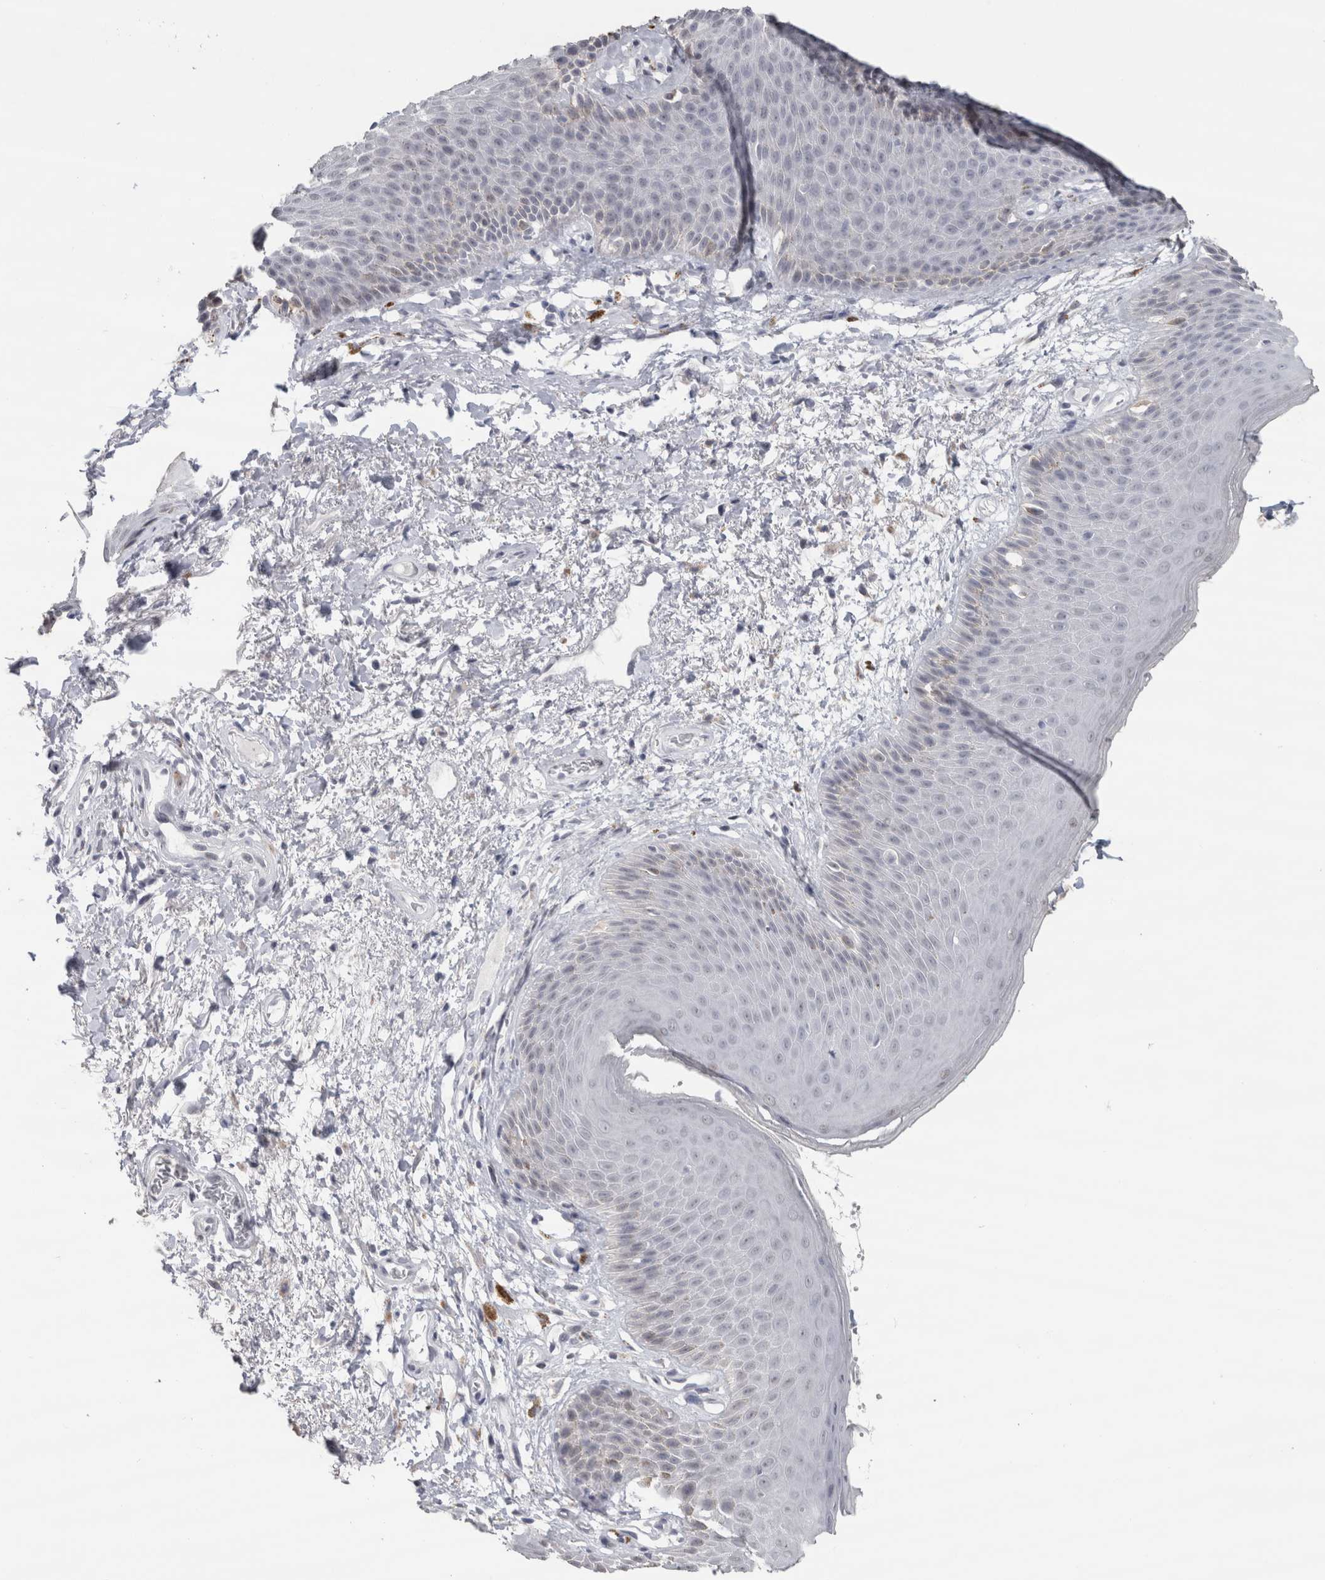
{"staining": {"intensity": "moderate", "quantity": "<25%", "location": "cytoplasmic/membranous"}, "tissue": "skin", "cell_type": "Epidermal cells", "image_type": "normal", "snomed": [{"axis": "morphology", "description": "Normal tissue, NOS"}, {"axis": "topography", "description": "Anal"}], "caption": "This histopathology image demonstrates IHC staining of unremarkable skin, with low moderate cytoplasmic/membranous expression in approximately <25% of epidermal cells.", "gene": "CDH17", "patient": {"sex": "male", "age": 74}}